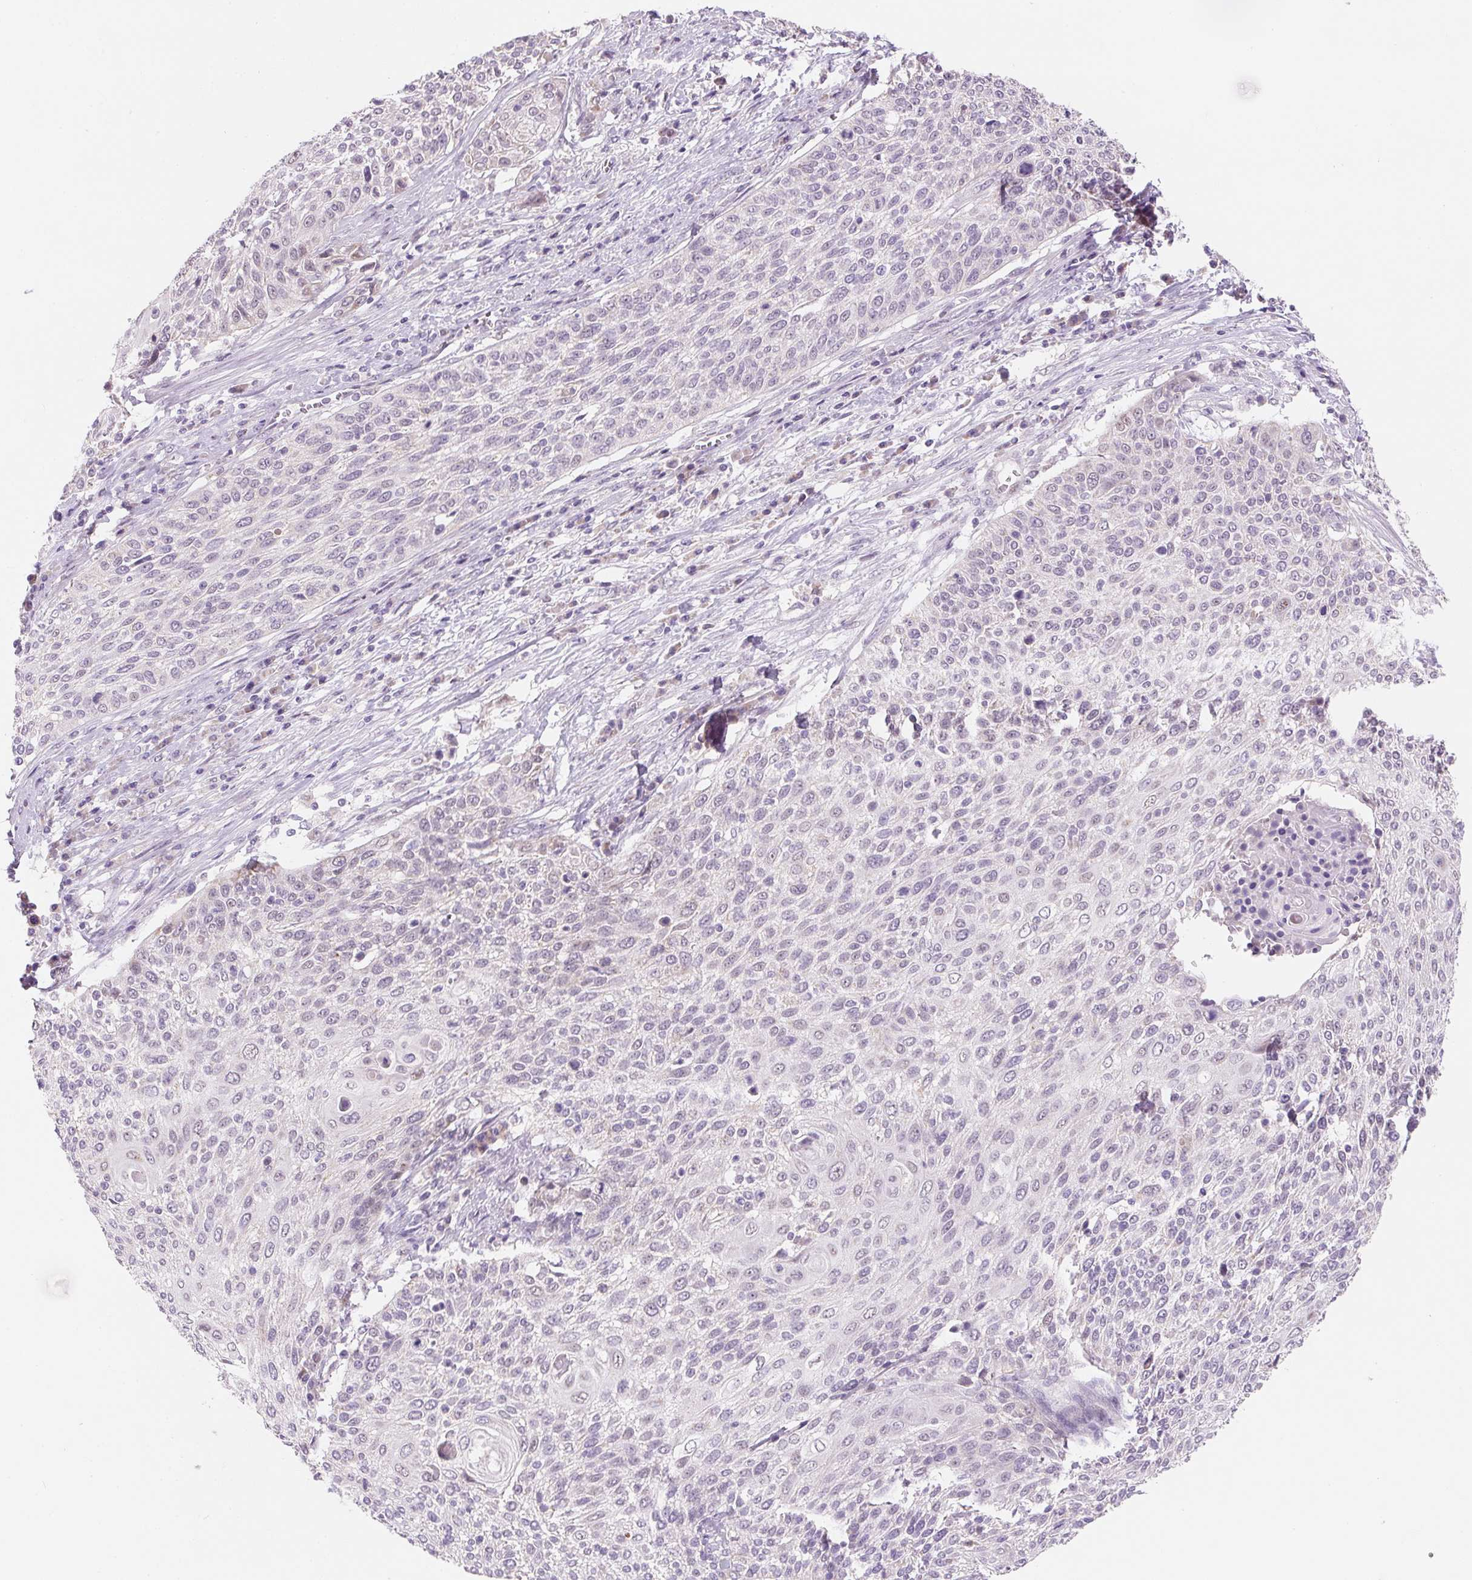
{"staining": {"intensity": "negative", "quantity": "none", "location": "none"}, "tissue": "cervical cancer", "cell_type": "Tumor cells", "image_type": "cancer", "snomed": [{"axis": "morphology", "description": "Squamous cell carcinoma, NOS"}, {"axis": "topography", "description": "Cervix"}], "caption": "Immunohistochemistry (IHC) of human cervical cancer (squamous cell carcinoma) reveals no positivity in tumor cells. (IHC, brightfield microscopy, high magnification).", "gene": "DPPA5", "patient": {"sex": "female", "age": 31}}